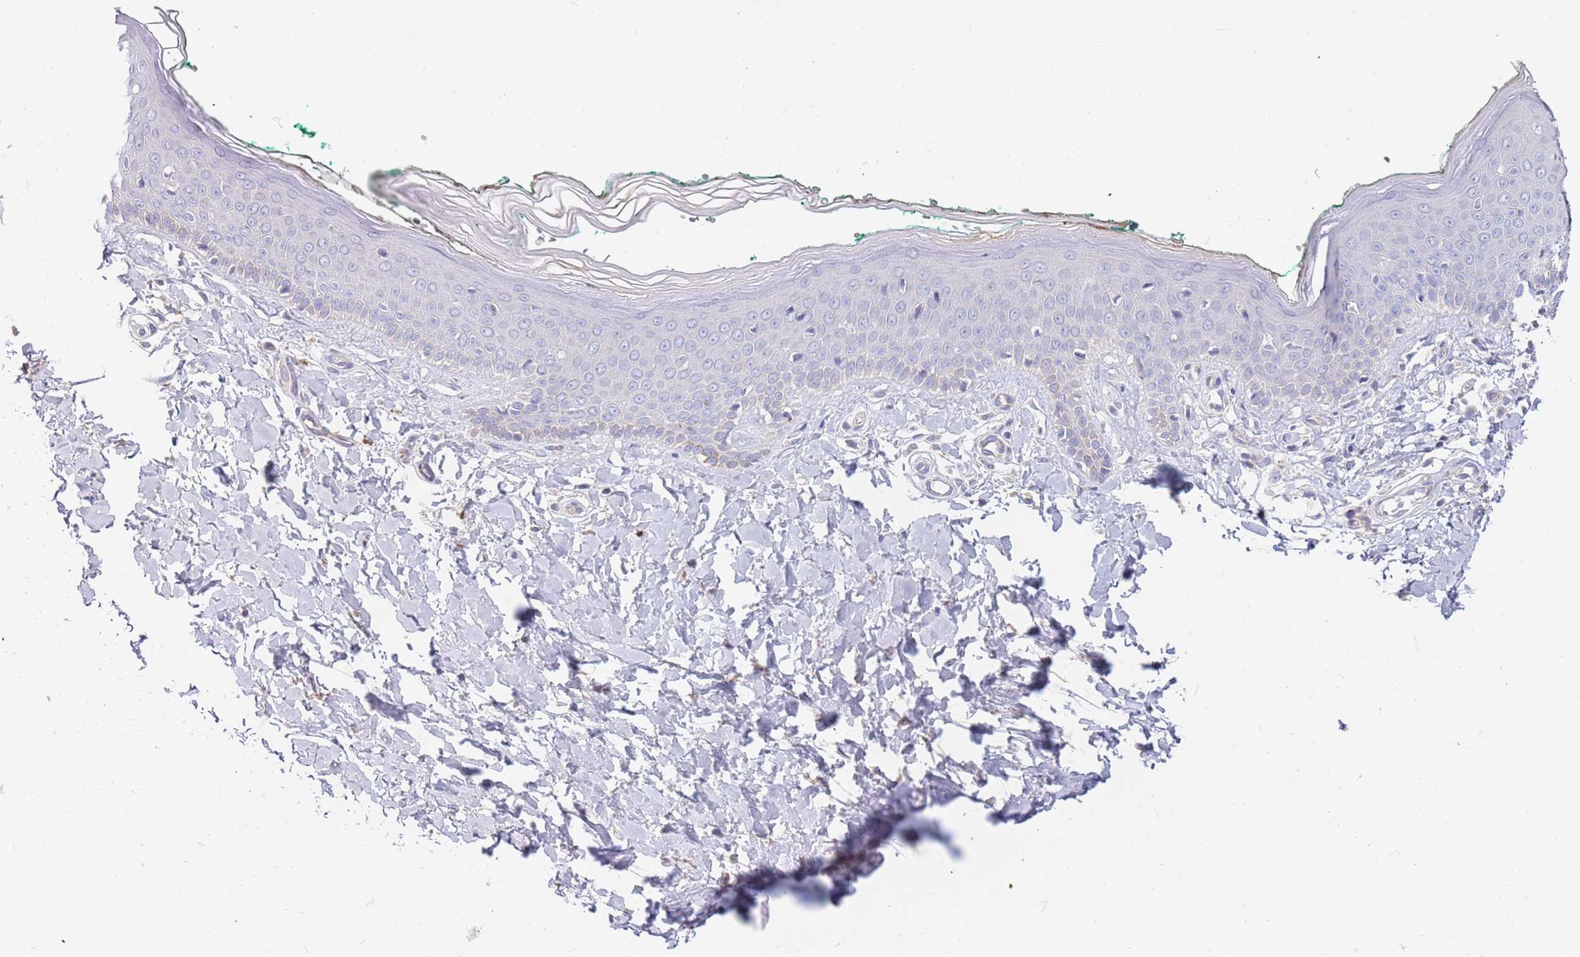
{"staining": {"intensity": "negative", "quantity": "none", "location": "none"}, "tissue": "skin", "cell_type": "Fibroblasts", "image_type": "normal", "snomed": [{"axis": "morphology", "description": "Normal tissue, NOS"}, {"axis": "morphology", "description": "Malignant melanoma, NOS"}, {"axis": "topography", "description": "Skin"}], "caption": "An IHC histopathology image of normal skin is shown. There is no staining in fibroblasts of skin.", "gene": "BORCS5", "patient": {"sex": "male", "age": 62}}